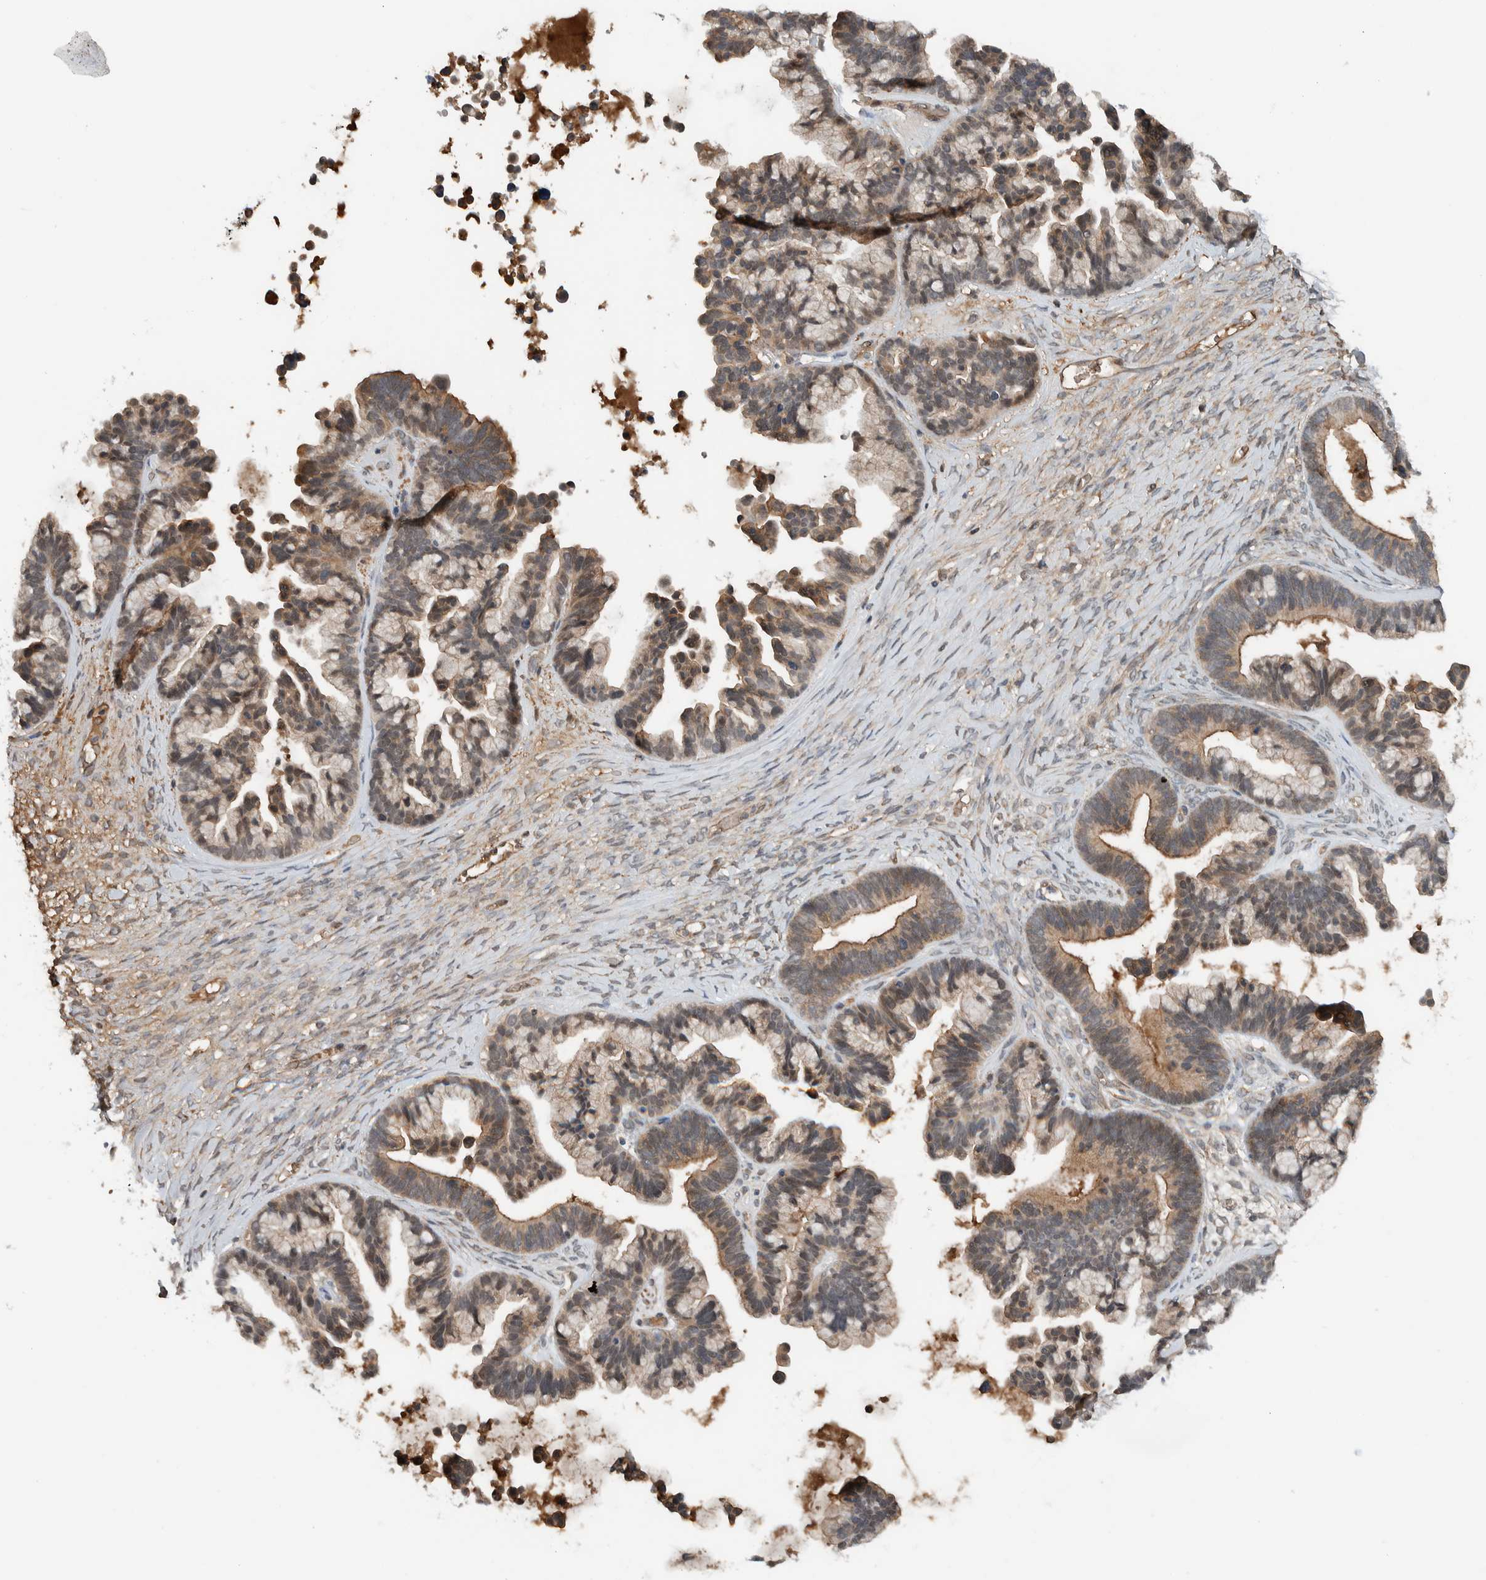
{"staining": {"intensity": "moderate", "quantity": ">75%", "location": "cytoplasmic/membranous"}, "tissue": "ovarian cancer", "cell_type": "Tumor cells", "image_type": "cancer", "snomed": [{"axis": "morphology", "description": "Cystadenocarcinoma, serous, NOS"}, {"axis": "topography", "description": "Ovary"}], "caption": "Protein expression analysis of human ovarian cancer reveals moderate cytoplasmic/membranous expression in about >75% of tumor cells.", "gene": "ARMC7", "patient": {"sex": "female", "age": 56}}